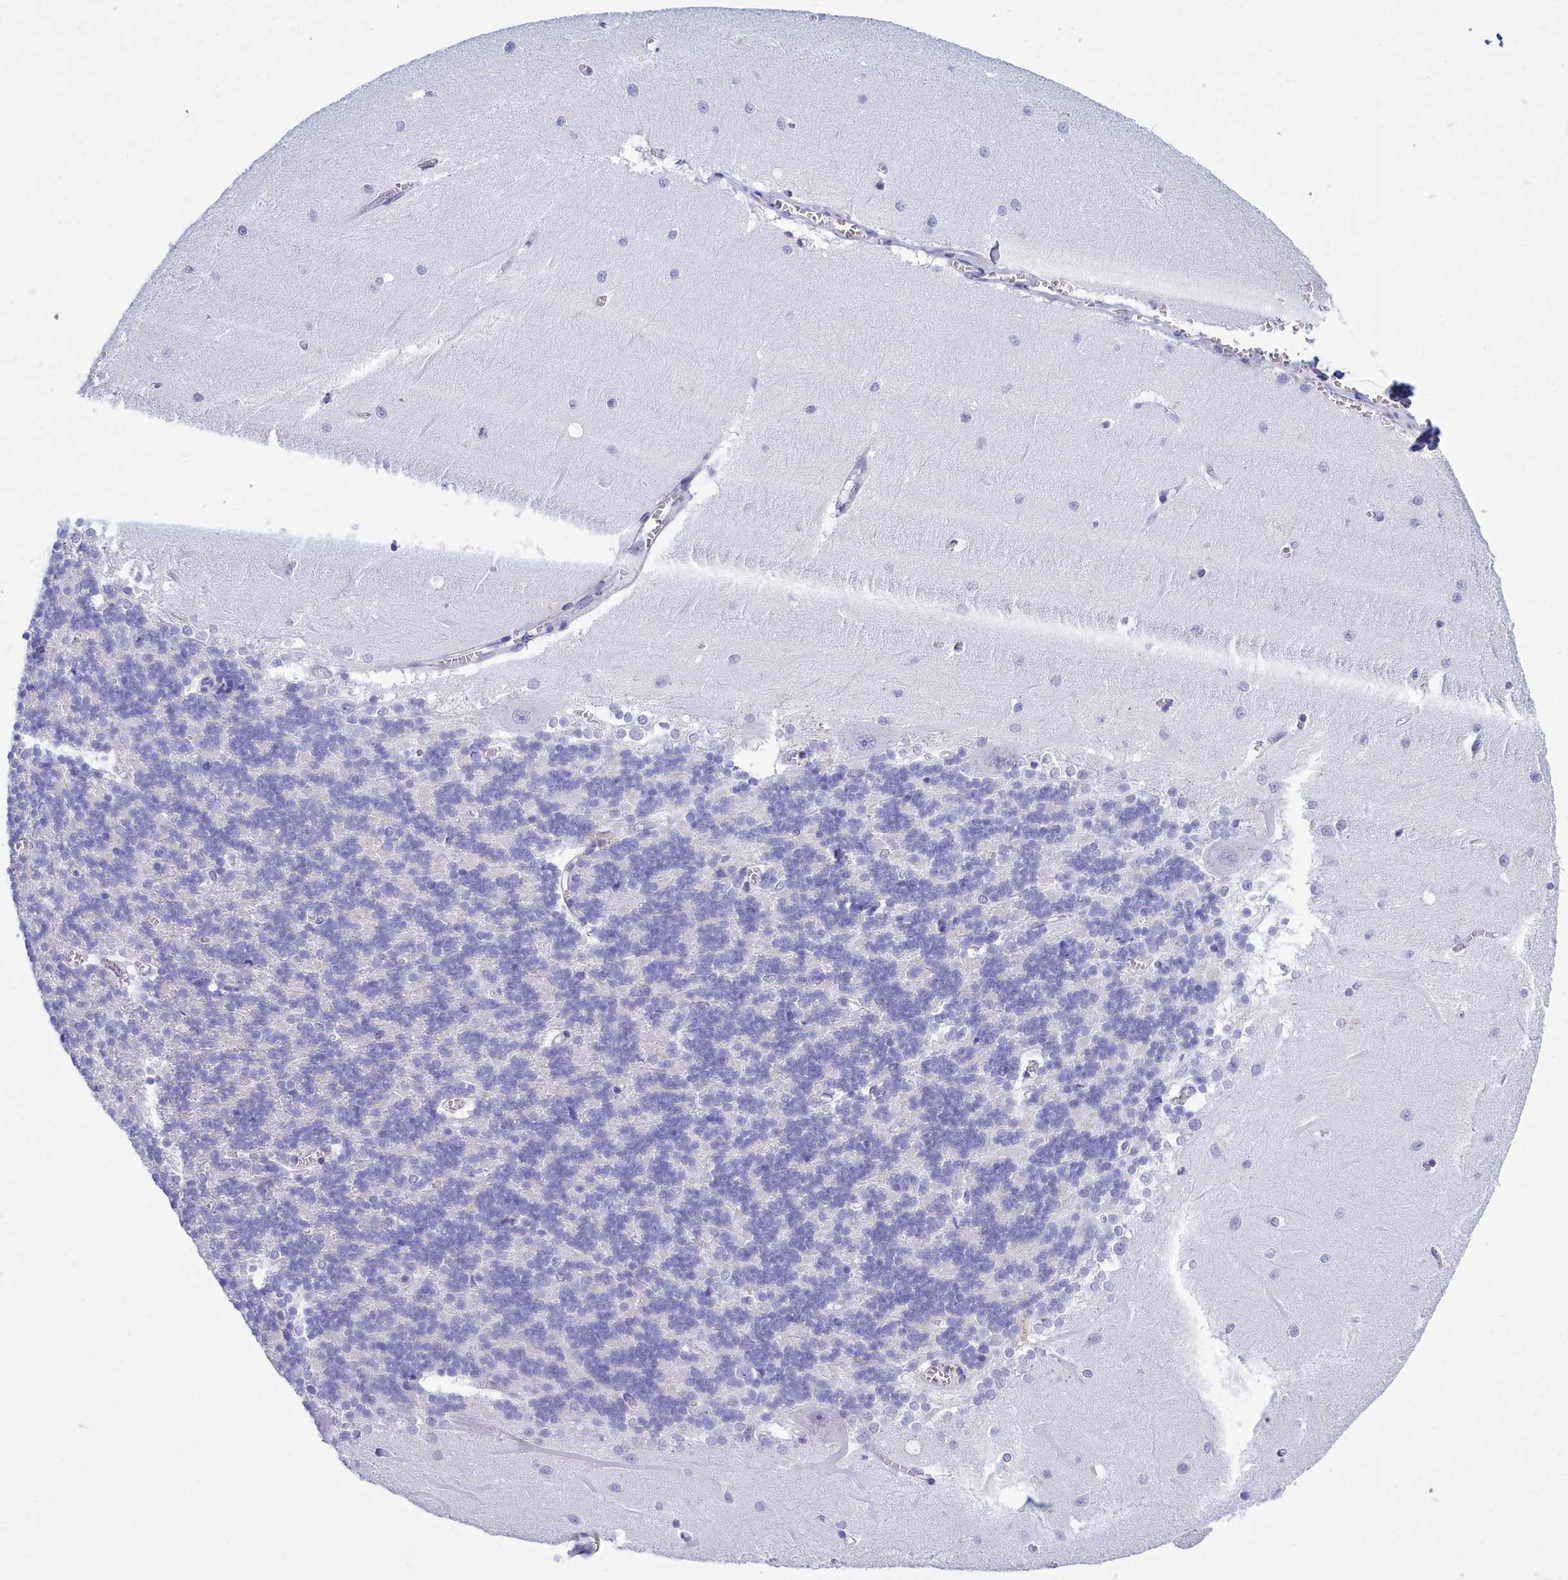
{"staining": {"intensity": "negative", "quantity": "none", "location": "none"}, "tissue": "cerebellum", "cell_type": "Cells in granular layer", "image_type": "normal", "snomed": [{"axis": "morphology", "description": "Normal tissue, NOS"}, {"axis": "topography", "description": "Cerebellum"}], "caption": "DAB (3,3'-diaminobenzidine) immunohistochemical staining of normal cerebellum exhibits no significant positivity in cells in granular layer.", "gene": "TMEM97", "patient": {"sex": "male", "age": 37}}